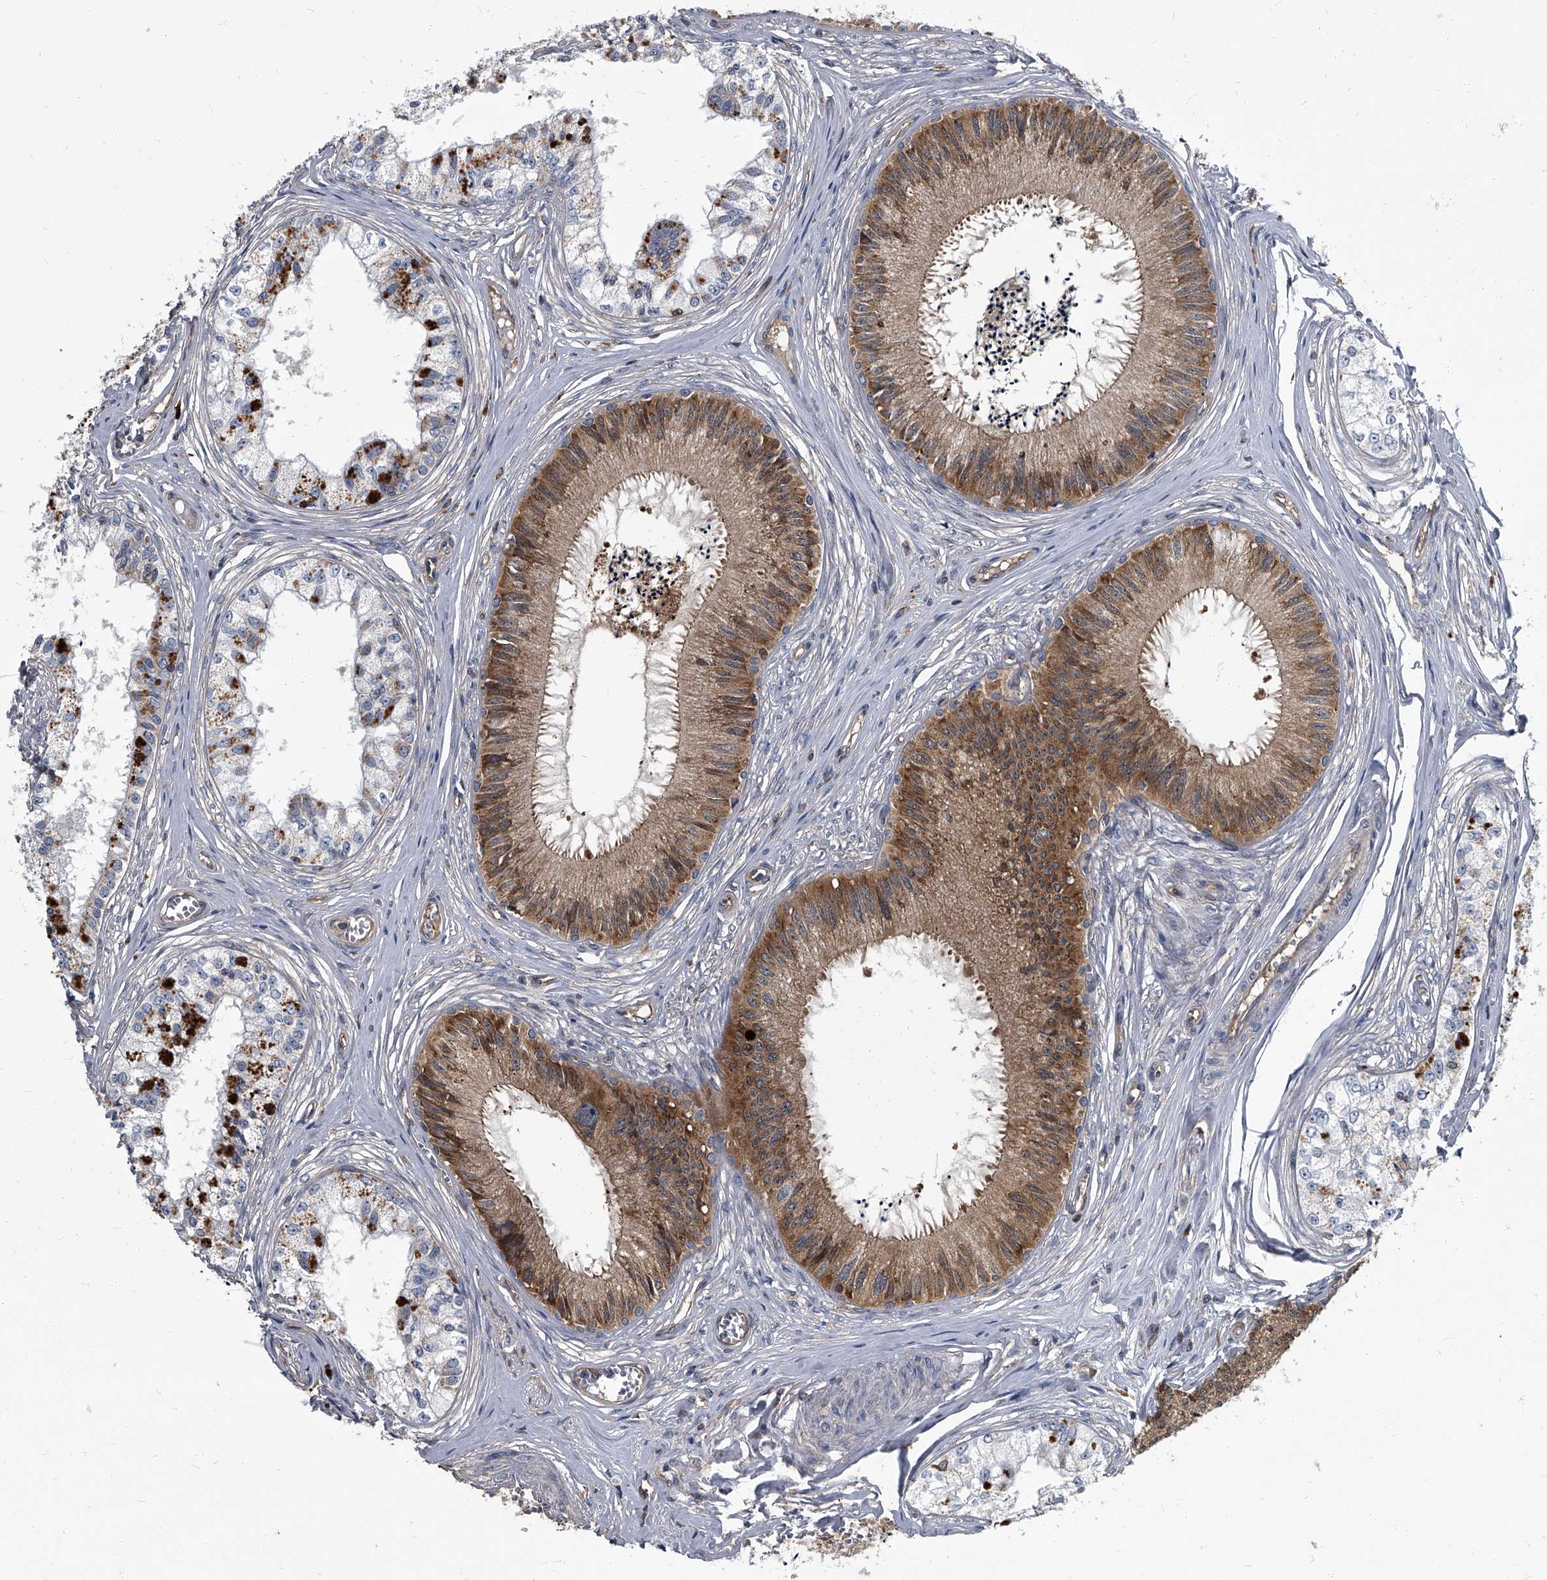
{"staining": {"intensity": "strong", "quantity": "25%-75%", "location": "cytoplasmic/membranous"}, "tissue": "epididymis", "cell_type": "Glandular cells", "image_type": "normal", "snomed": [{"axis": "morphology", "description": "Normal tissue, NOS"}, {"axis": "topography", "description": "Epididymis"}], "caption": "This micrograph demonstrates unremarkable epididymis stained with IHC to label a protein in brown. The cytoplasmic/membranous of glandular cells show strong positivity for the protein. Nuclei are counter-stained blue.", "gene": "CDV3", "patient": {"sex": "male", "age": 79}}